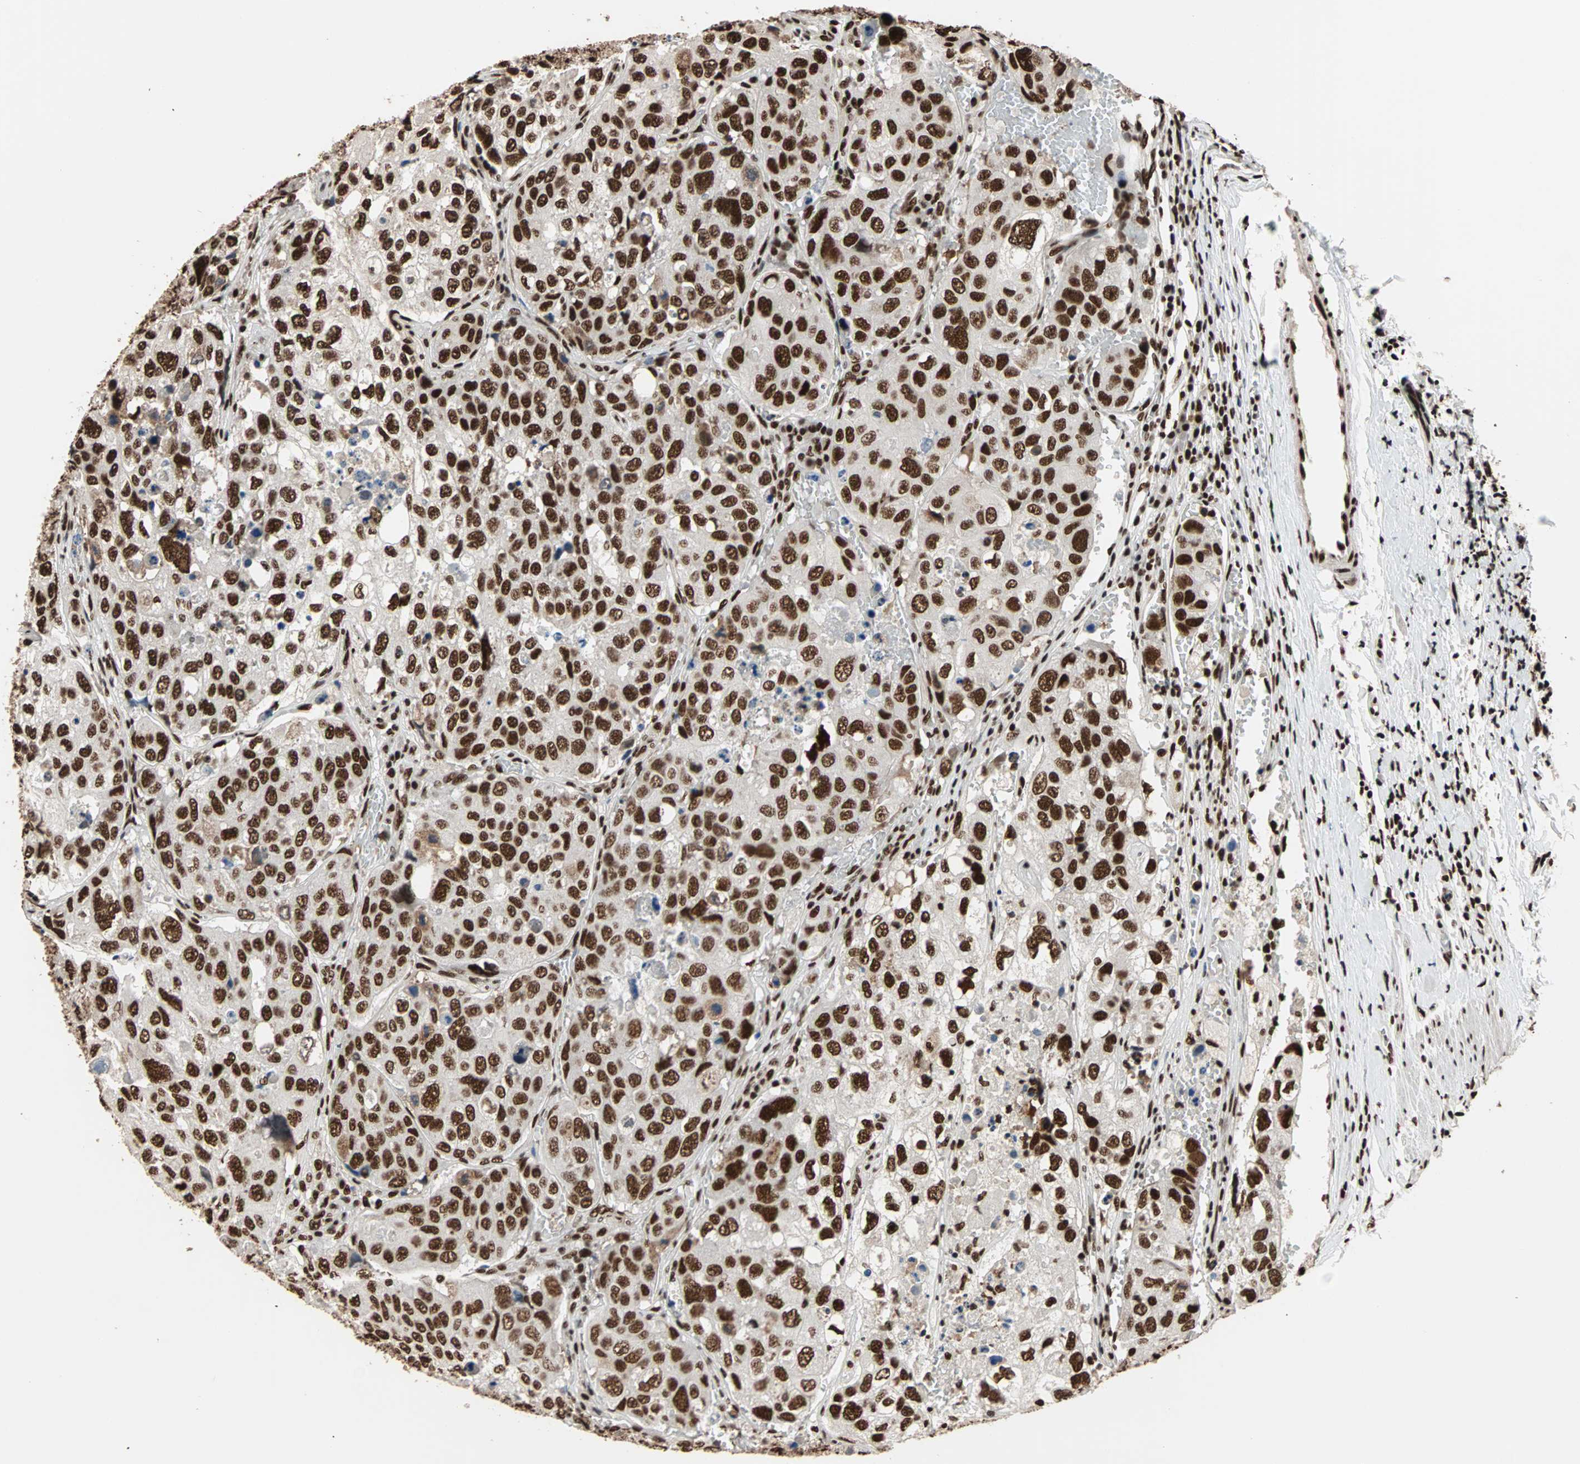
{"staining": {"intensity": "strong", "quantity": ">75%", "location": "nuclear"}, "tissue": "urothelial cancer", "cell_type": "Tumor cells", "image_type": "cancer", "snomed": [{"axis": "morphology", "description": "Urothelial carcinoma, High grade"}, {"axis": "topography", "description": "Lymph node"}, {"axis": "topography", "description": "Urinary bladder"}], "caption": "The immunohistochemical stain highlights strong nuclear positivity in tumor cells of urothelial cancer tissue.", "gene": "ILF2", "patient": {"sex": "male", "age": 51}}